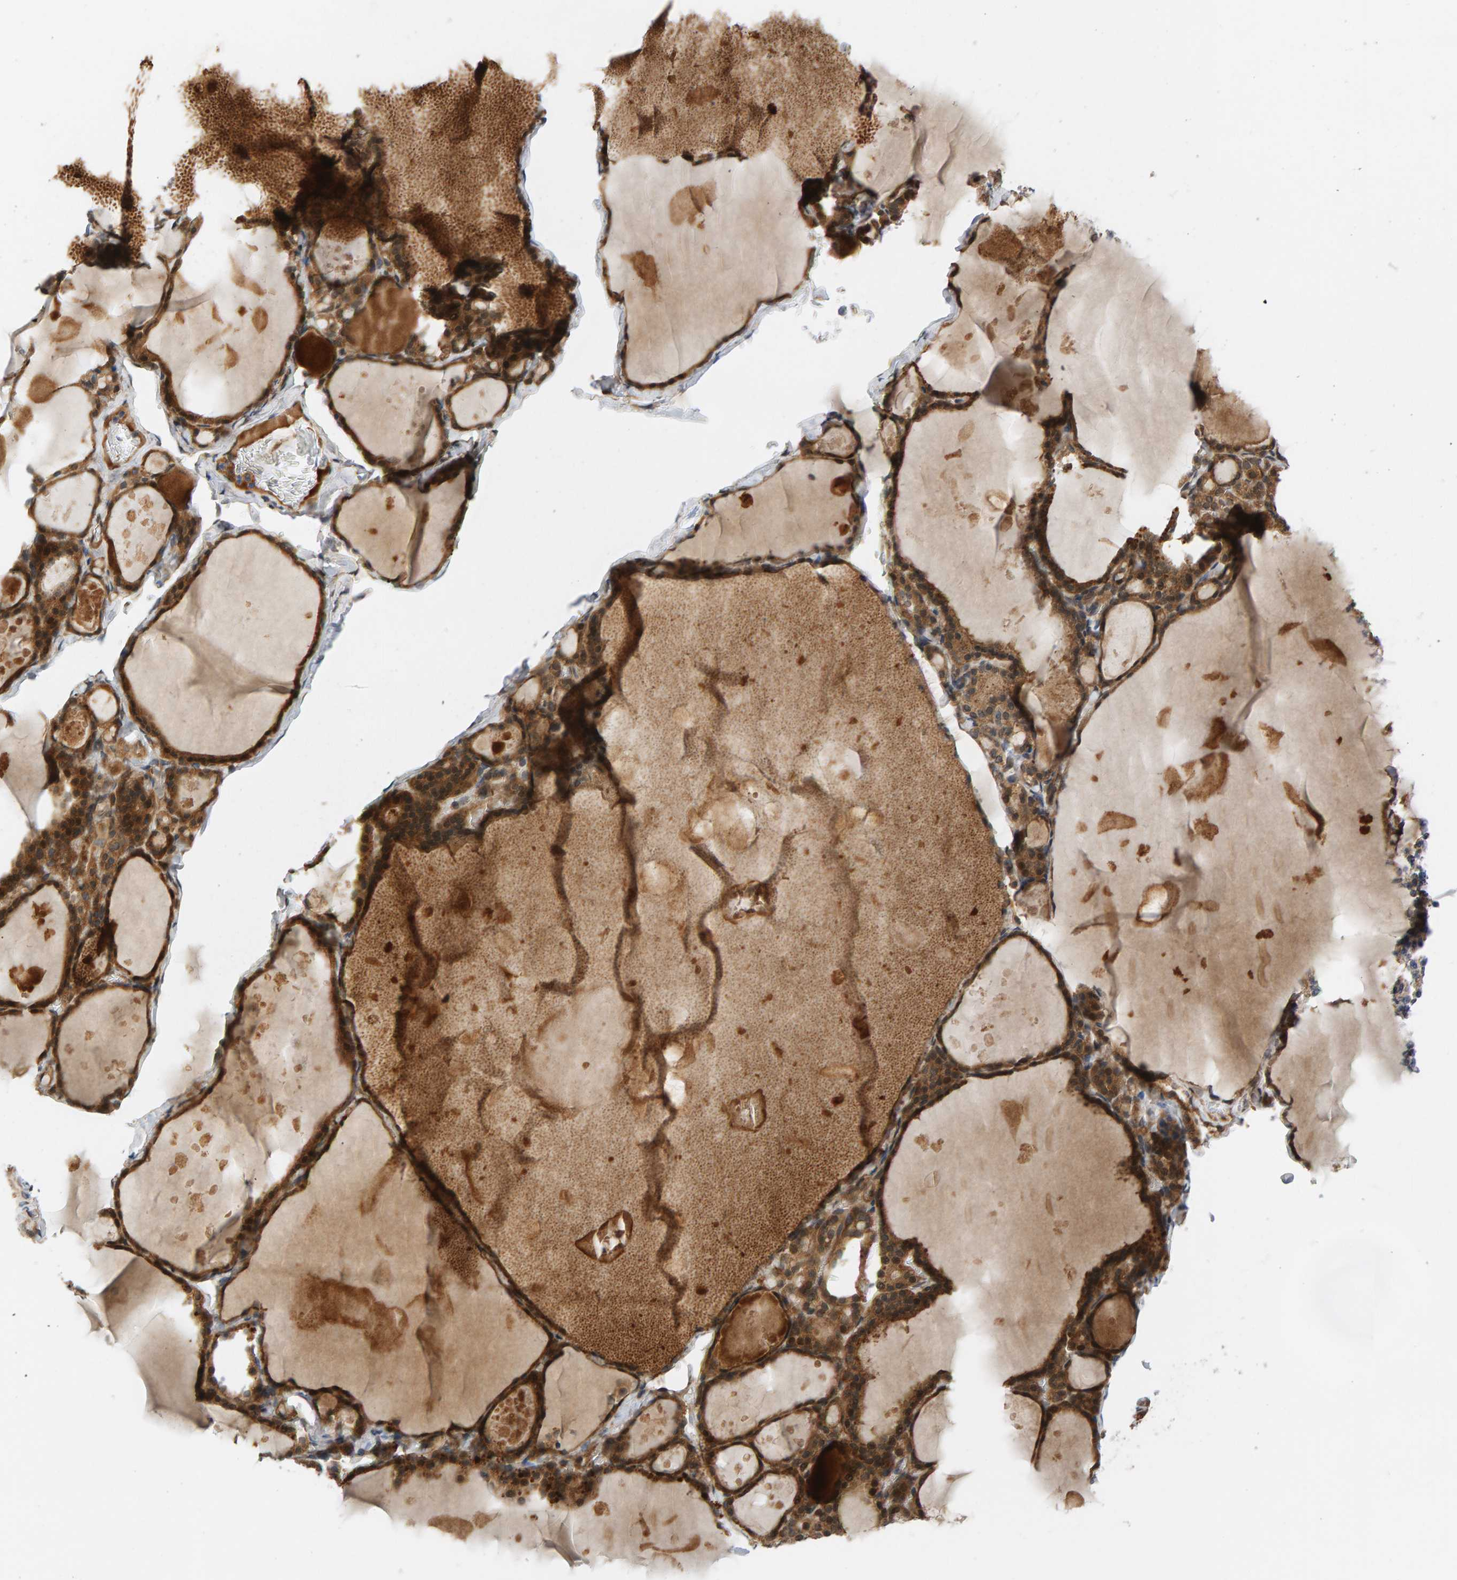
{"staining": {"intensity": "moderate", "quantity": ">75%", "location": "cytoplasmic/membranous"}, "tissue": "thyroid gland", "cell_type": "Glandular cells", "image_type": "normal", "snomed": [{"axis": "morphology", "description": "Normal tissue, NOS"}, {"axis": "topography", "description": "Thyroid gland"}], "caption": "An image showing moderate cytoplasmic/membranous staining in approximately >75% of glandular cells in normal thyroid gland, as visualized by brown immunohistochemical staining.", "gene": "BAHCC1", "patient": {"sex": "male", "age": 56}}